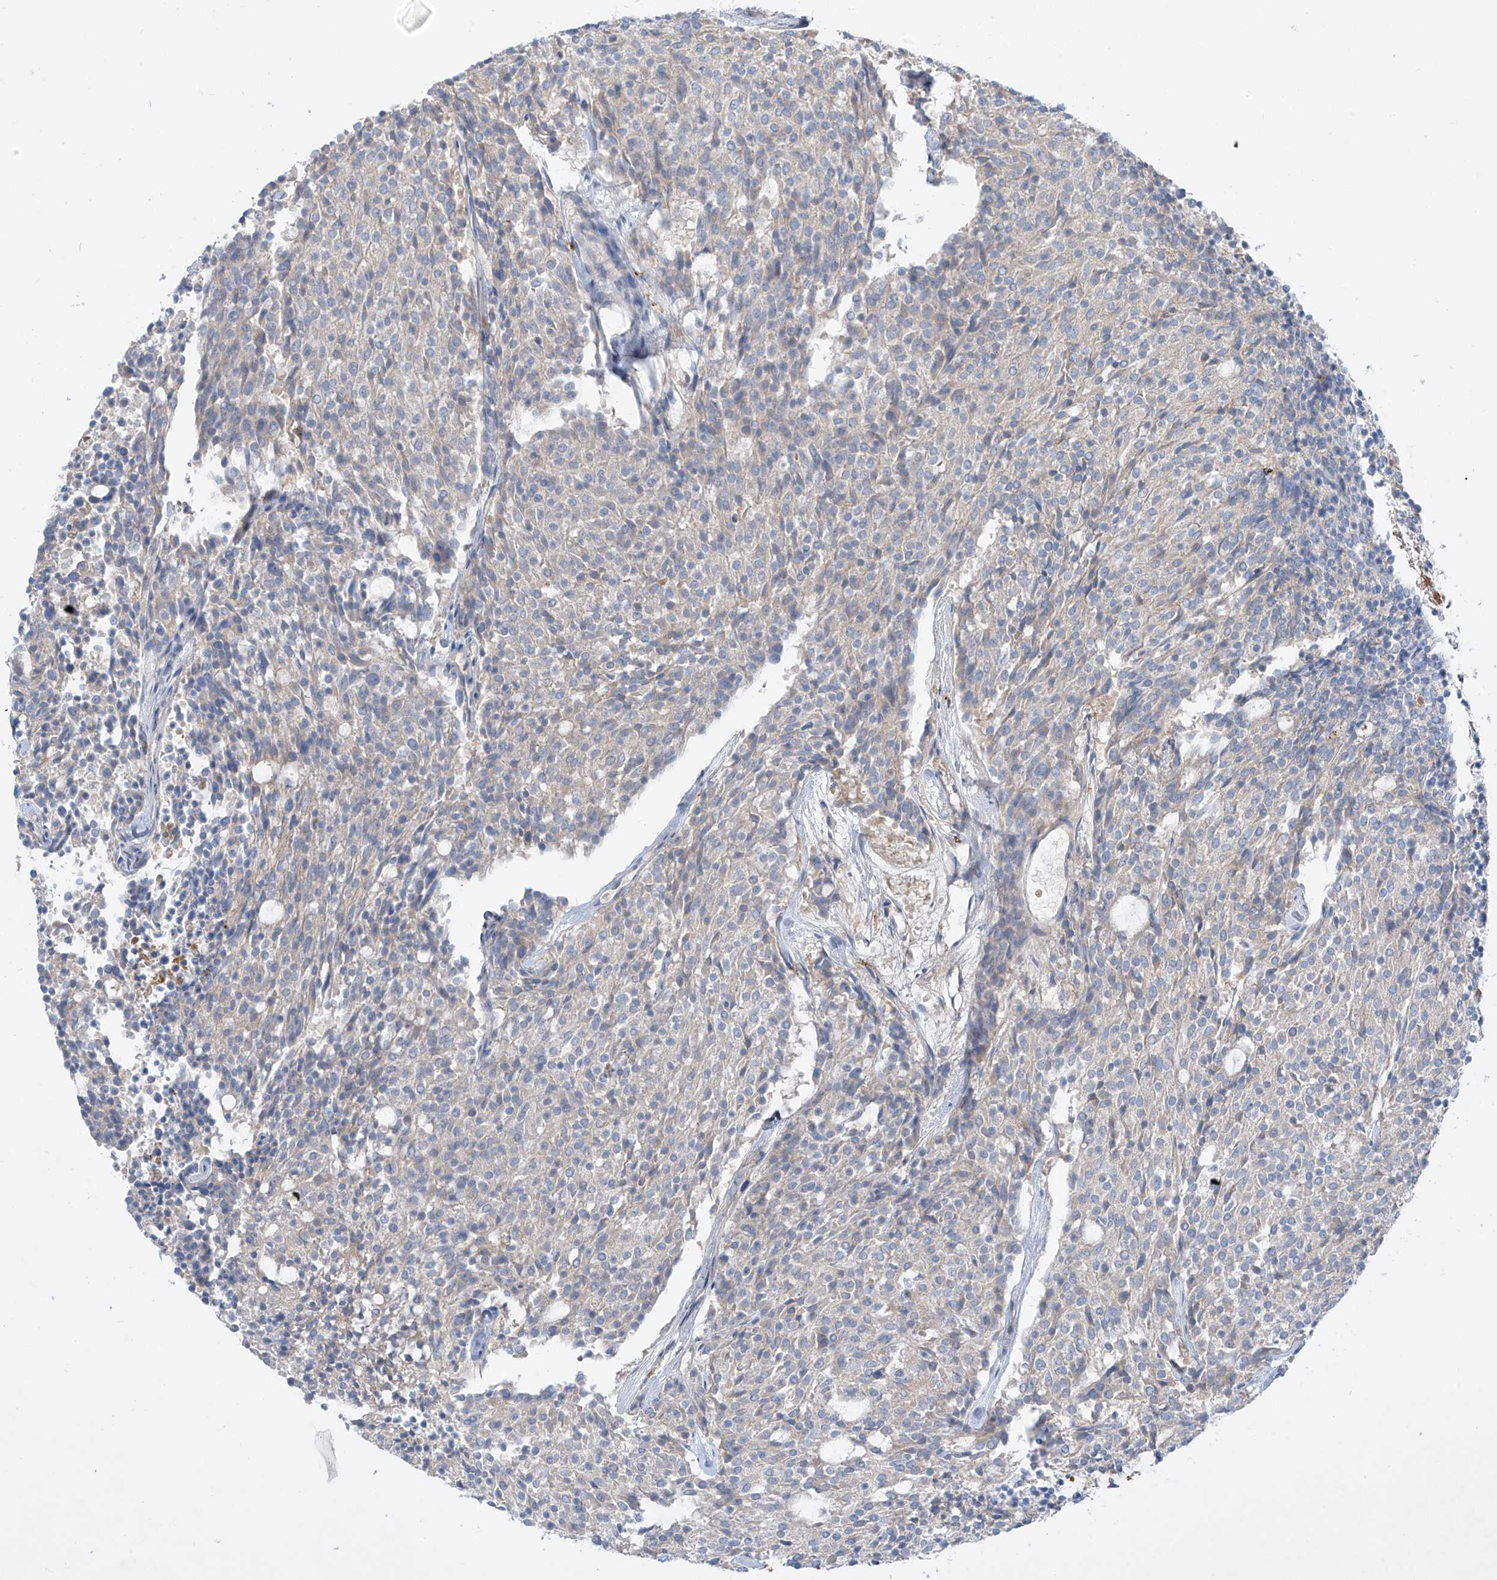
{"staining": {"intensity": "negative", "quantity": "none", "location": "none"}, "tissue": "carcinoid", "cell_type": "Tumor cells", "image_type": "cancer", "snomed": [{"axis": "morphology", "description": "Carcinoid, malignant, NOS"}, {"axis": "topography", "description": "Pancreas"}], "caption": "The histopathology image exhibits no significant staining in tumor cells of carcinoid.", "gene": "DGKQ", "patient": {"sex": "female", "age": 54}}